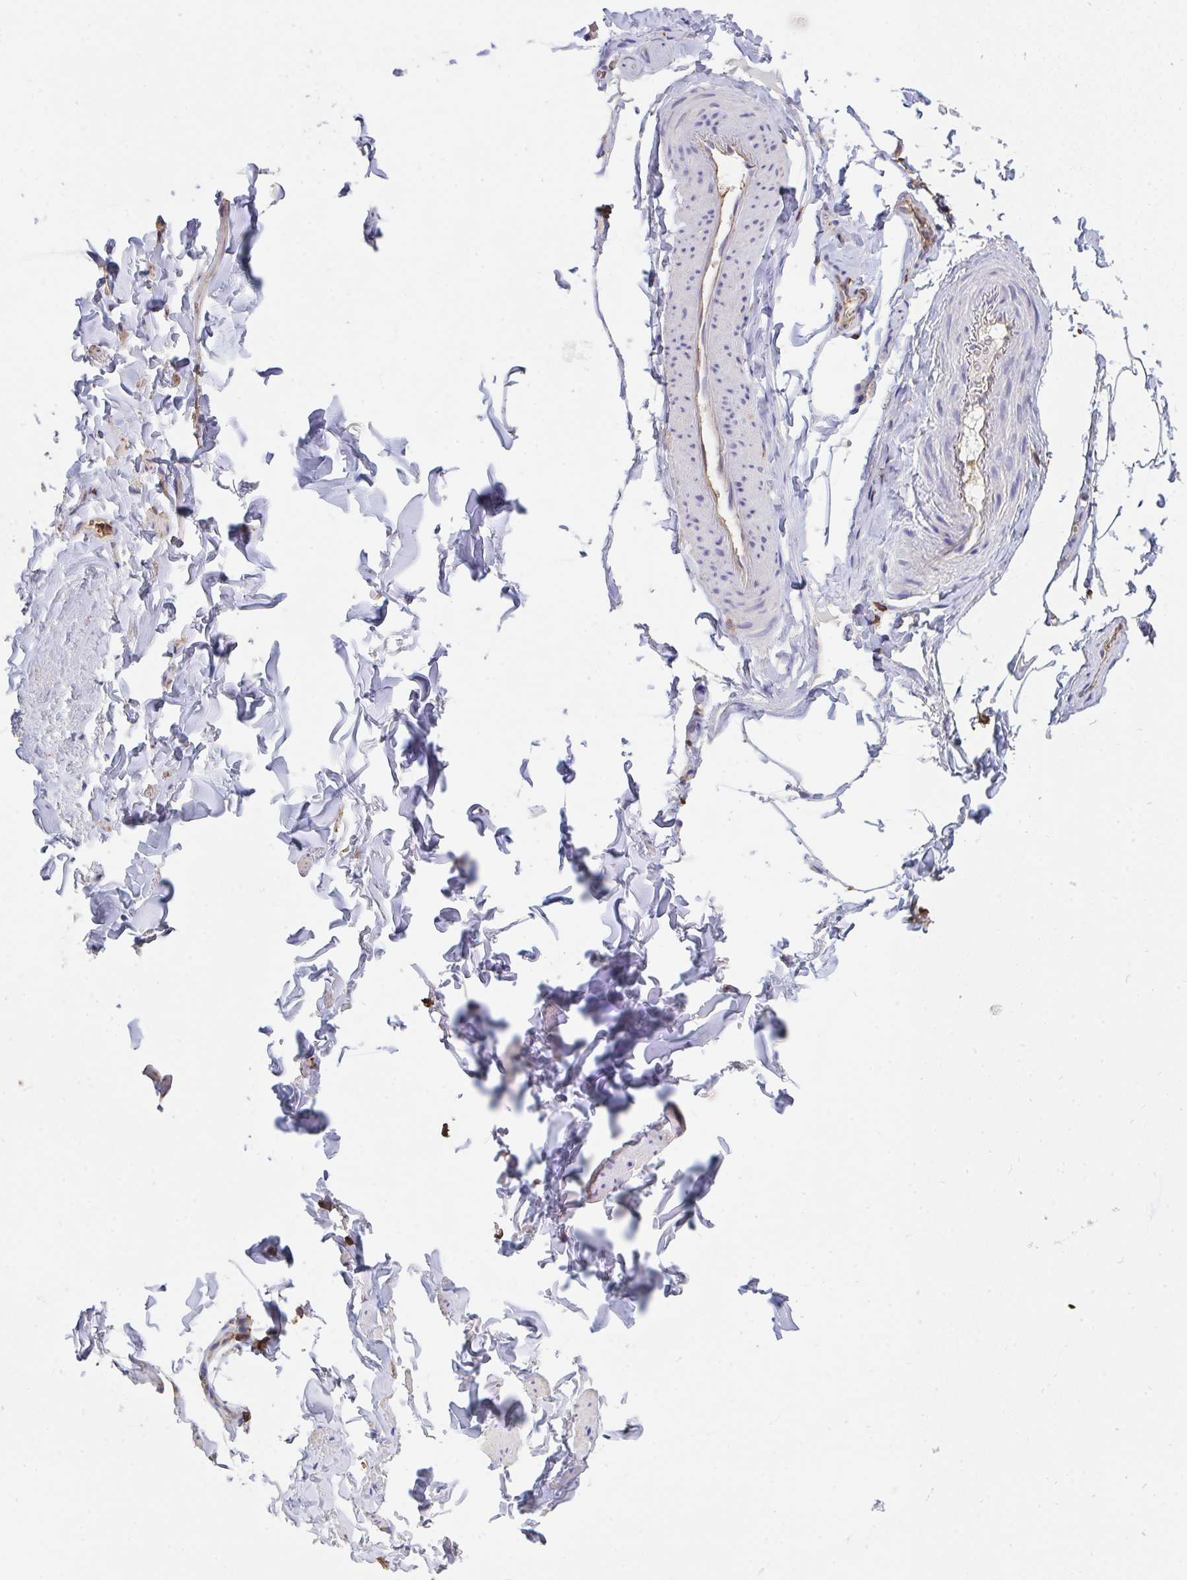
{"staining": {"intensity": "moderate", "quantity": "25%-75%", "location": "cytoplasmic/membranous"}, "tissue": "soft tissue", "cell_type": "Fibroblasts", "image_type": "normal", "snomed": [{"axis": "morphology", "description": "Normal tissue, NOS"}, {"axis": "topography", "description": "Vulva"}, {"axis": "topography", "description": "Peripheral nerve tissue"}], "caption": "IHC staining of normal soft tissue, which shows medium levels of moderate cytoplasmic/membranous positivity in approximately 25%-75% of fibroblasts indicating moderate cytoplasmic/membranous protein expression. The staining was performed using DAB (3,3'-diaminobenzidine) (brown) for protein detection and nuclei were counterstained in hematoxylin (blue).", "gene": "CFL1", "patient": {"sex": "female", "age": 66}}